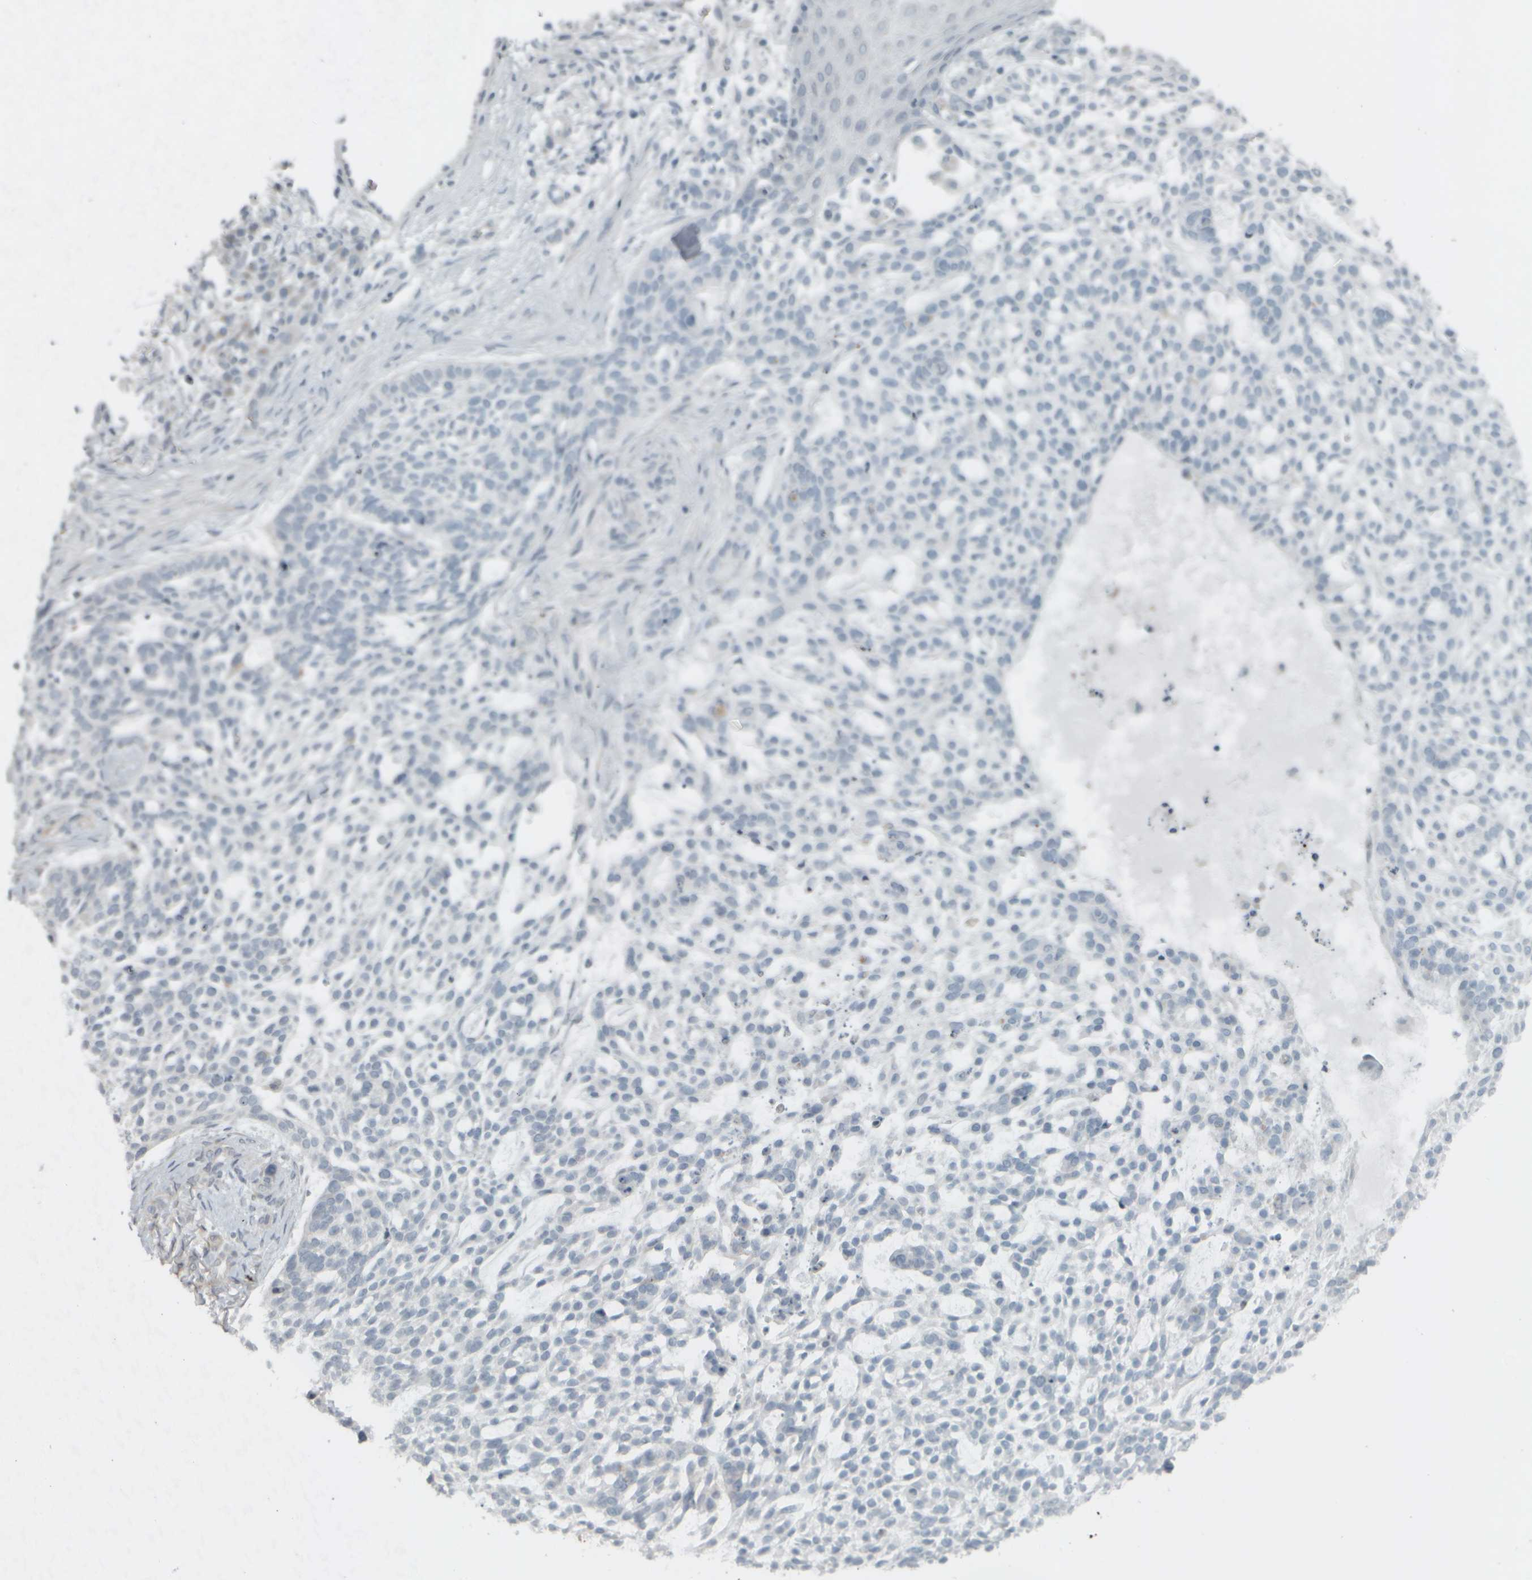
{"staining": {"intensity": "negative", "quantity": "none", "location": "none"}, "tissue": "skin cancer", "cell_type": "Tumor cells", "image_type": "cancer", "snomed": [{"axis": "morphology", "description": "Basal cell carcinoma"}, {"axis": "topography", "description": "Skin"}], "caption": "IHC micrograph of neoplastic tissue: human skin cancer (basal cell carcinoma) stained with DAB (3,3'-diaminobenzidine) exhibits no significant protein staining in tumor cells.", "gene": "NAPG", "patient": {"sex": "female", "age": 64}}